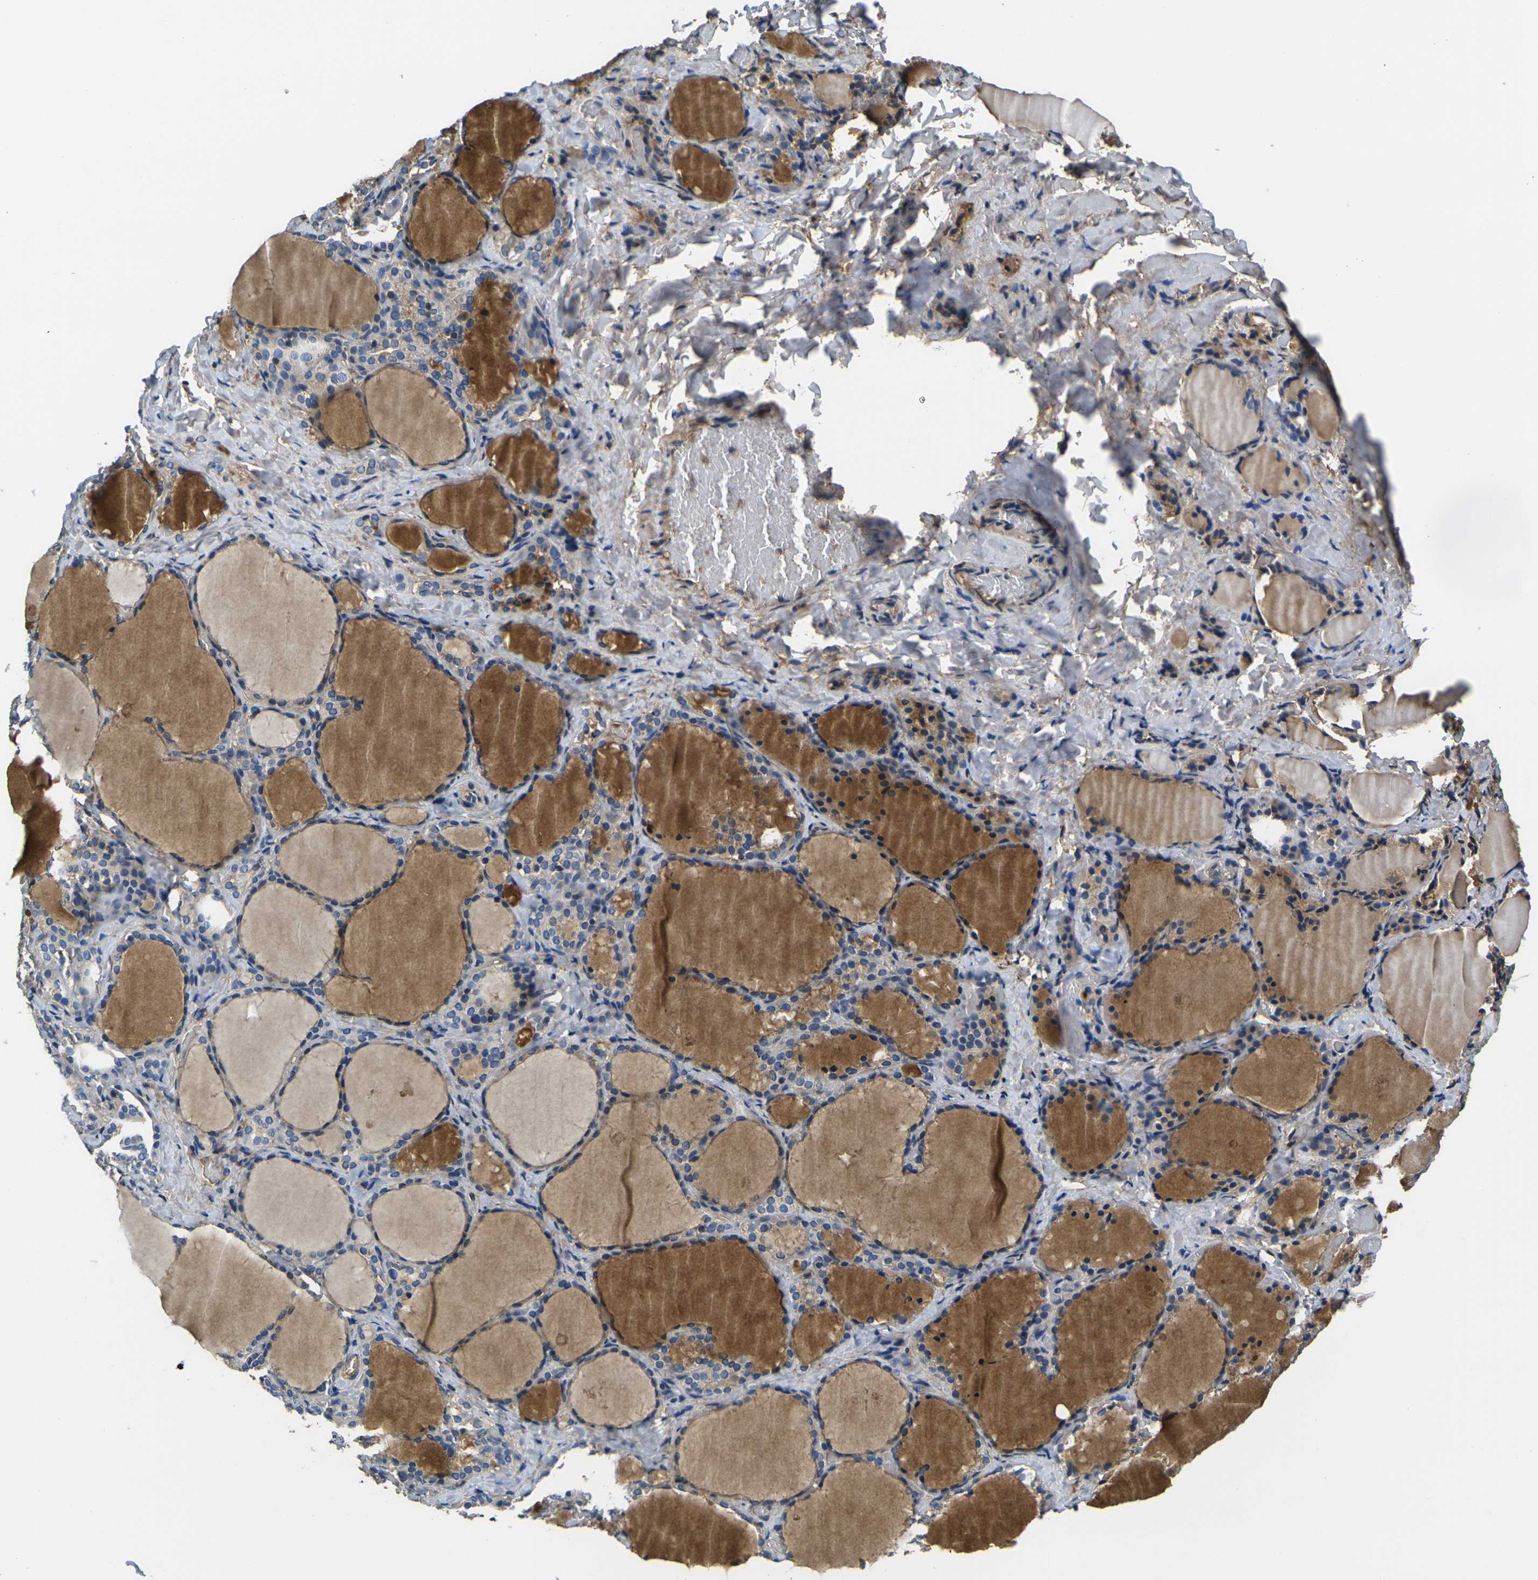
{"staining": {"intensity": "negative", "quantity": "none", "location": "none"}, "tissue": "thyroid gland", "cell_type": "Glandular cells", "image_type": "normal", "snomed": [{"axis": "morphology", "description": "Normal tissue, NOS"}, {"axis": "morphology", "description": "Papillary adenocarcinoma, NOS"}, {"axis": "topography", "description": "Thyroid gland"}], "caption": "Photomicrograph shows no protein staining in glandular cells of unremarkable thyroid gland.", "gene": "HSPG2", "patient": {"sex": "female", "age": 30}}